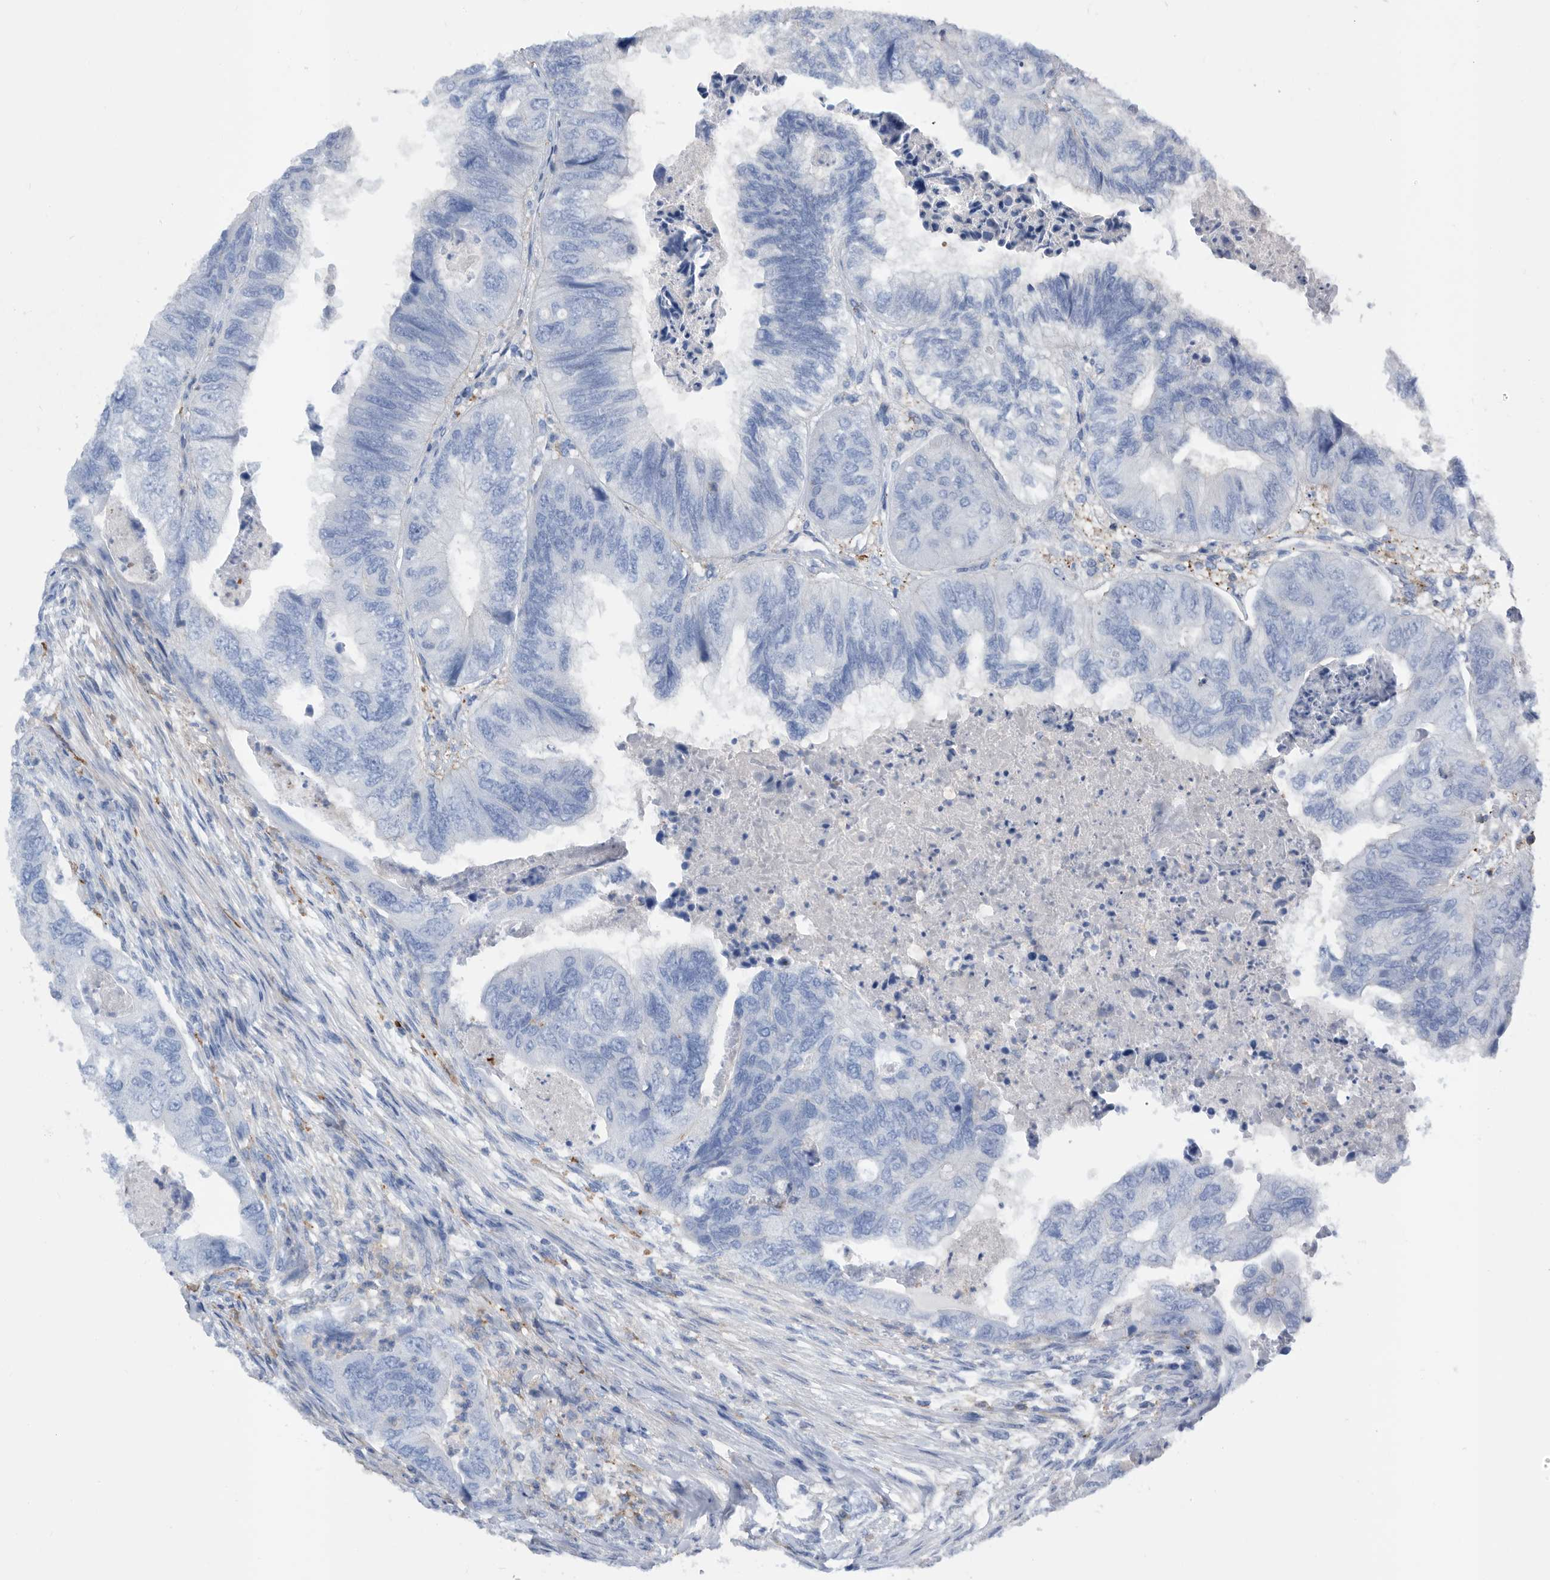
{"staining": {"intensity": "negative", "quantity": "none", "location": "none"}, "tissue": "colorectal cancer", "cell_type": "Tumor cells", "image_type": "cancer", "snomed": [{"axis": "morphology", "description": "Adenocarcinoma, NOS"}, {"axis": "topography", "description": "Rectum"}], "caption": "This is an immunohistochemistry (IHC) histopathology image of human adenocarcinoma (colorectal). There is no staining in tumor cells.", "gene": "MS4A4A", "patient": {"sex": "male", "age": 63}}